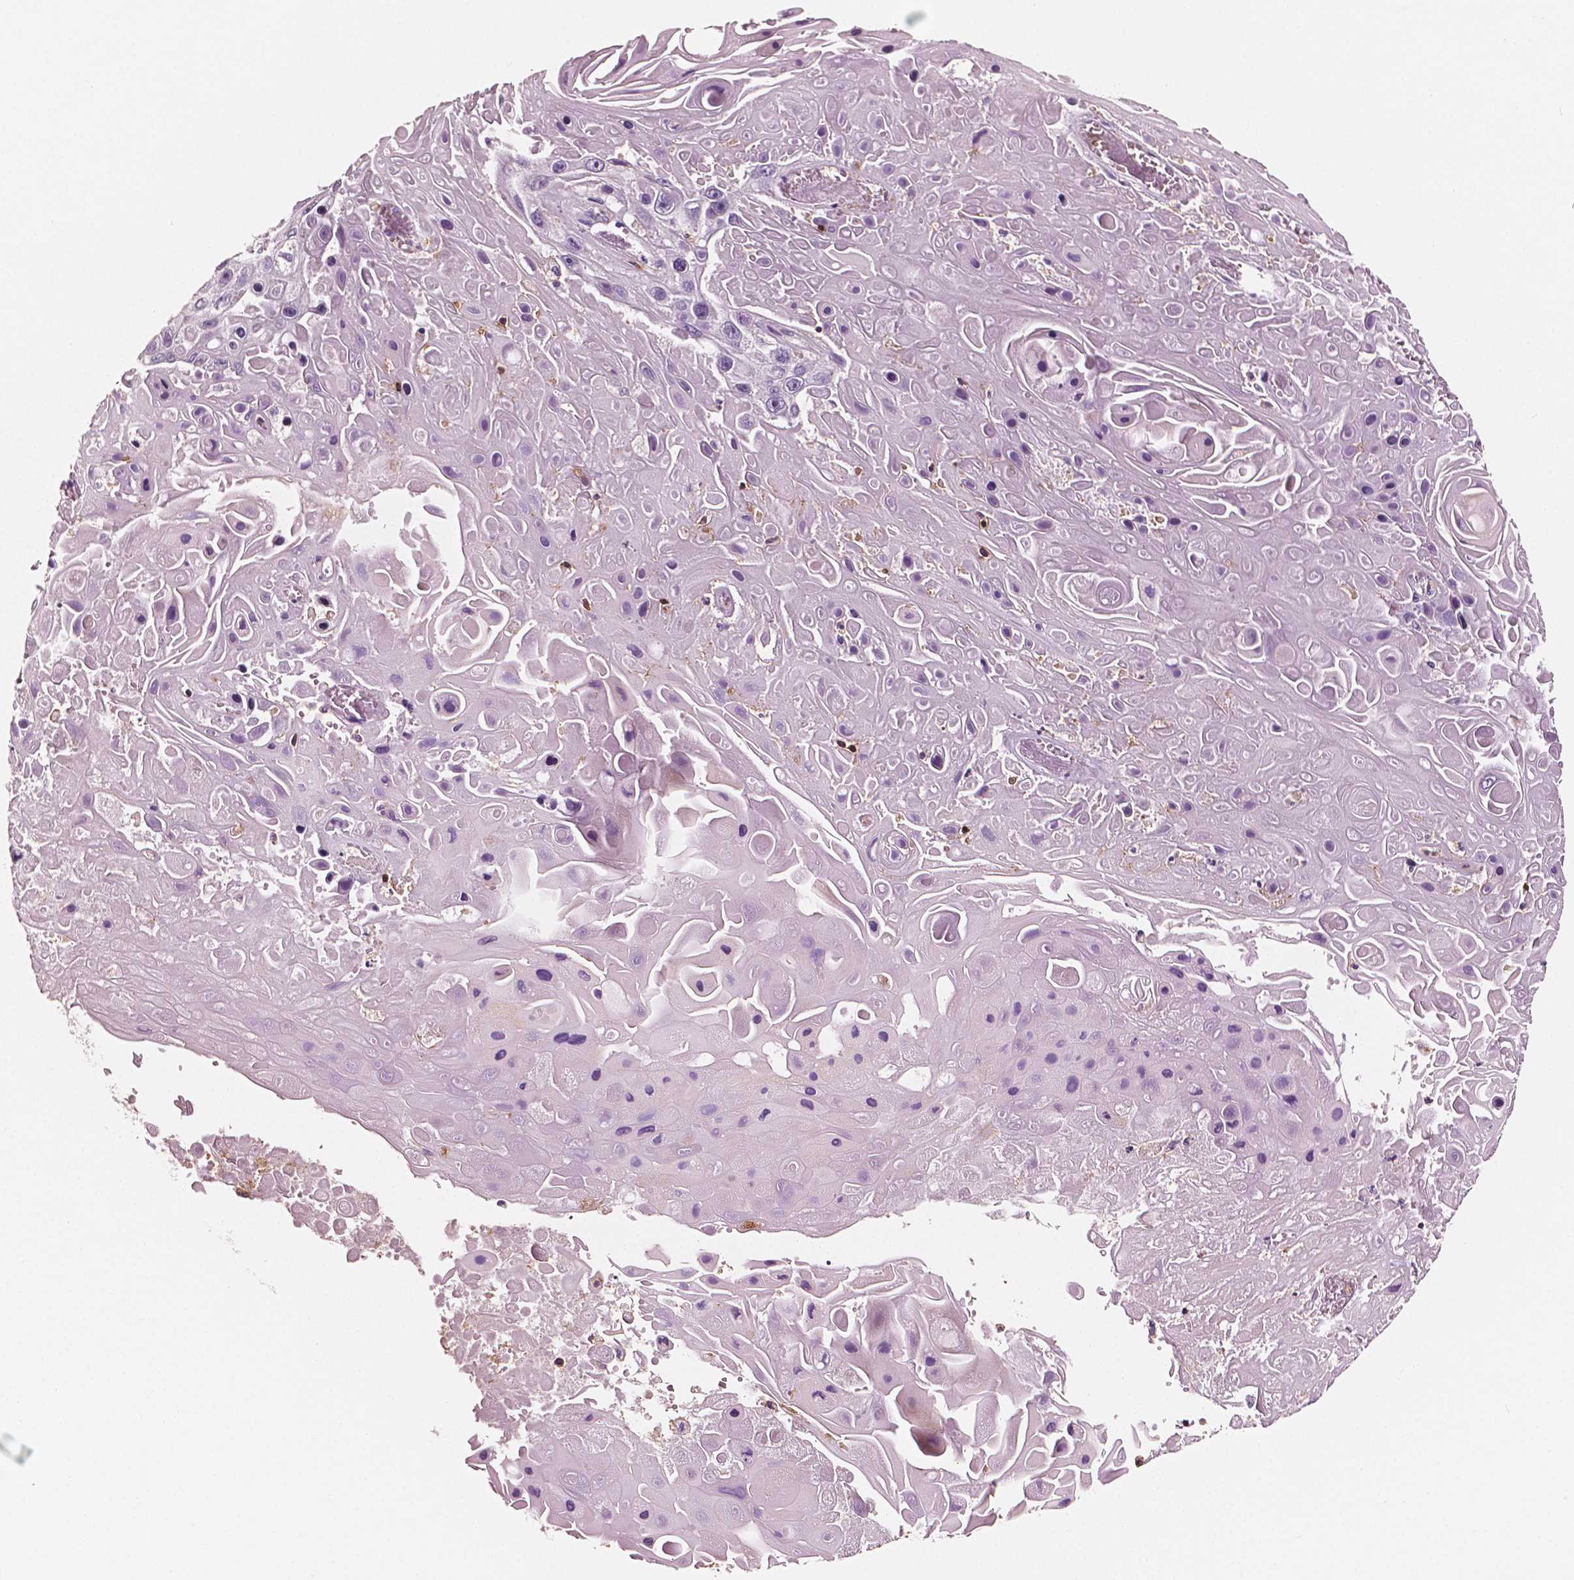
{"staining": {"intensity": "negative", "quantity": "none", "location": "none"}, "tissue": "skin cancer", "cell_type": "Tumor cells", "image_type": "cancer", "snomed": [{"axis": "morphology", "description": "Squamous cell carcinoma, NOS"}, {"axis": "topography", "description": "Skin"}], "caption": "Skin cancer (squamous cell carcinoma) was stained to show a protein in brown. There is no significant expression in tumor cells.", "gene": "PTPRC", "patient": {"sex": "male", "age": 82}}